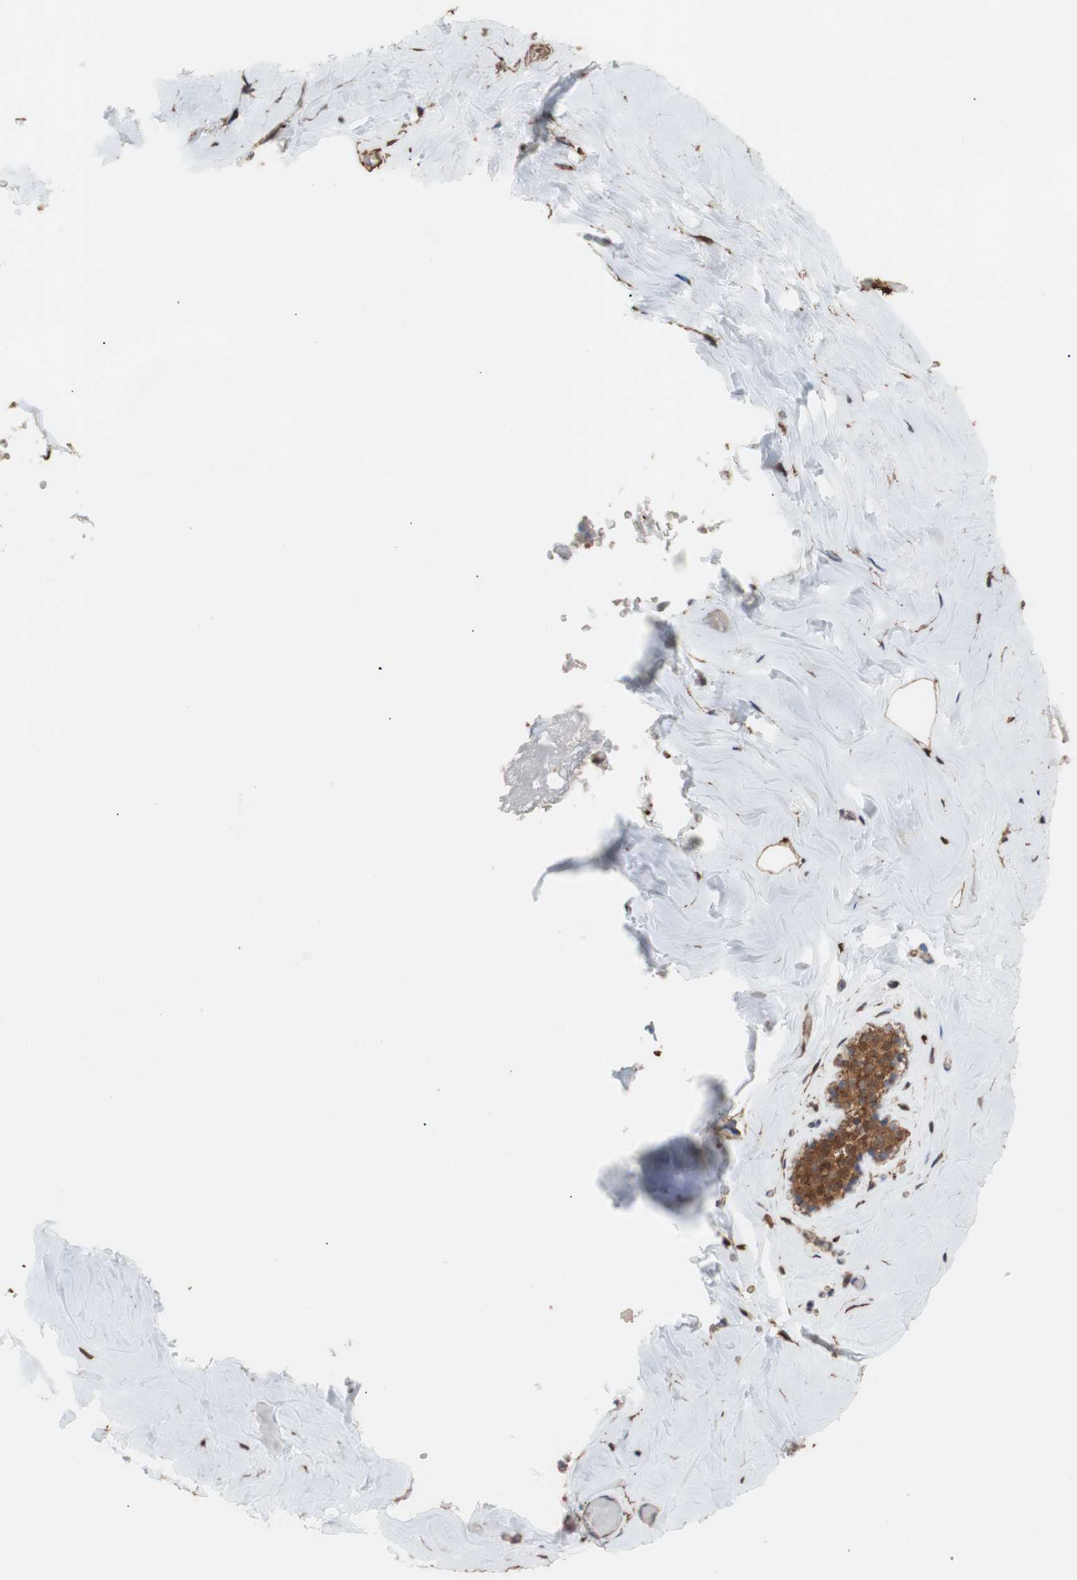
{"staining": {"intensity": "moderate", "quantity": ">75%", "location": "cytoplasmic/membranous"}, "tissue": "breast", "cell_type": "Adipocytes", "image_type": "normal", "snomed": [{"axis": "morphology", "description": "Normal tissue, NOS"}, {"axis": "topography", "description": "Breast"}], "caption": "Adipocytes show medium levels of moderate cytoplasmic/membranous positivity in about >75% of cells in unremarkable breast.", "gene": "ALDH9A1", "patient": {"sex": "female", "age": 75}}